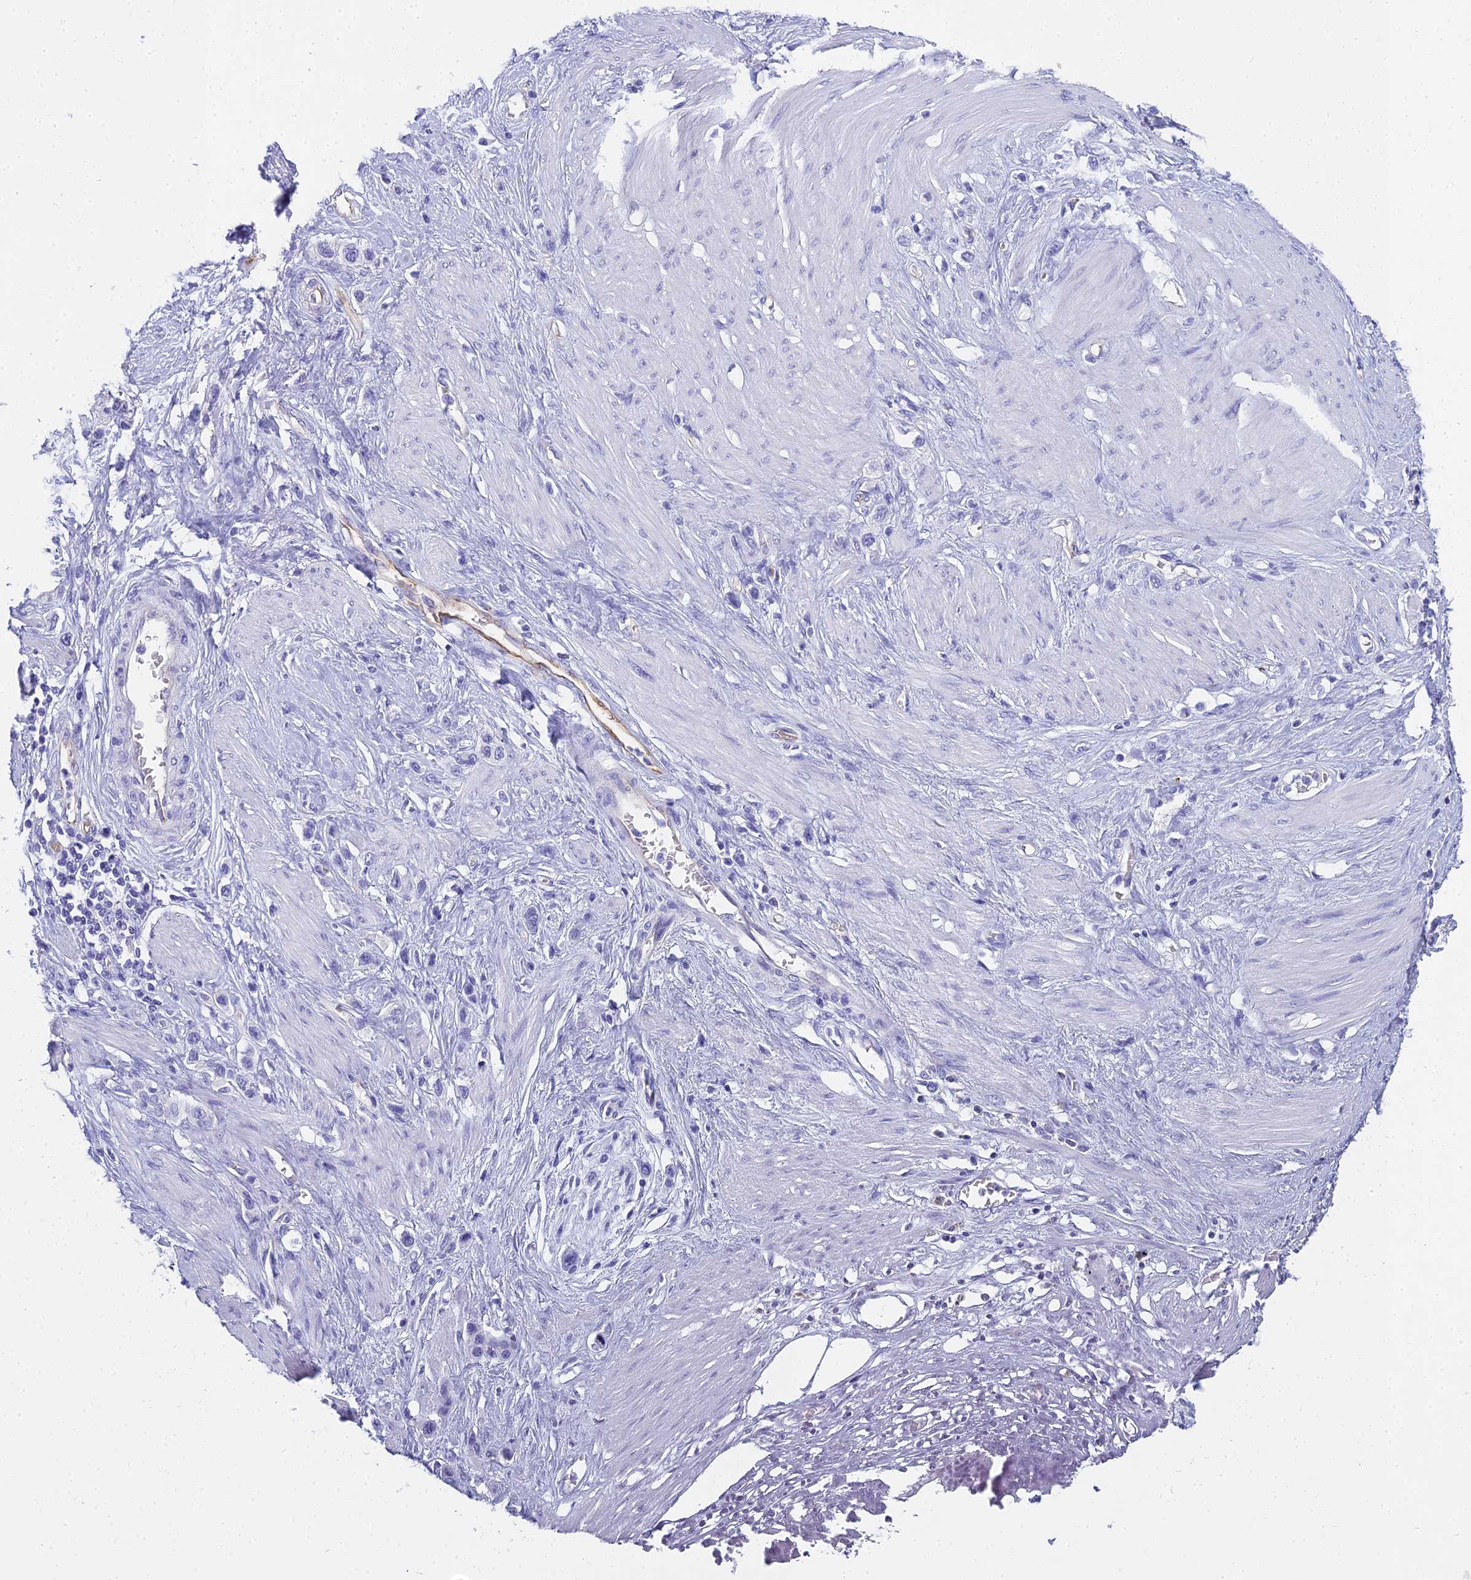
{"staining": {"intensity": "negative", "quantity": "none", "location": "none"}, "tissue": "stomach cancer", "cell_type": "Tumor cells", "image_type": "cancer", "snomed": [{"axis": "morphology", "description": "Adenocarcinoma, NOS"}, {"axis": "morphology", "description": "Adenocarcinoma, High grade"}, {"axis": "topography", "description": "Stomach, upper"}, {"axis": "topography", "description": "Stomach, lower"}], "caption": "Protein analysis of high-grade adenocarcinoma (stomach) reveals no significant staining in tumor cells.", "gene": "NINJ1", "patient": {"sex": "female", "age": 65}}